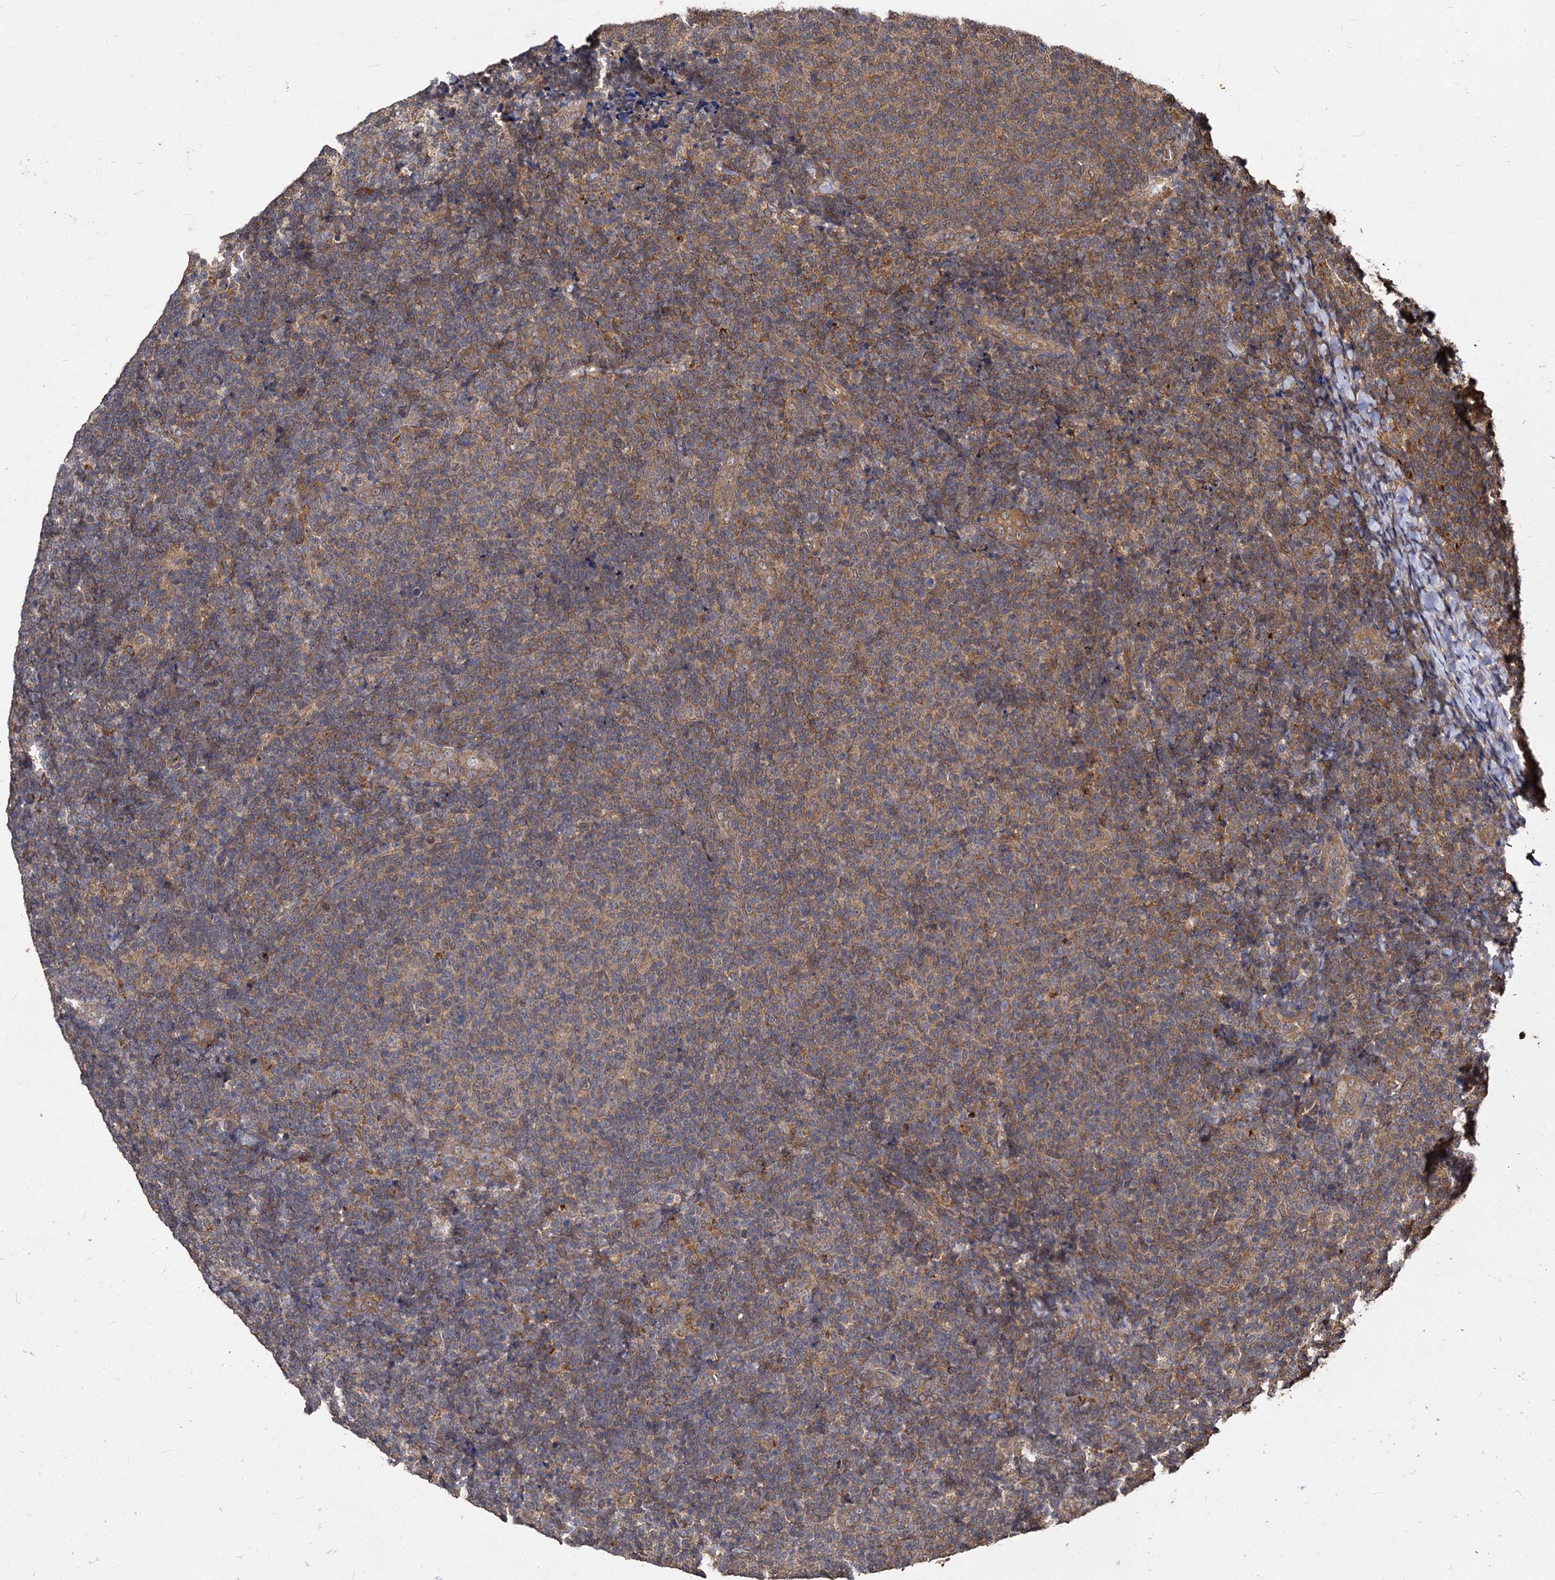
{"staining": {"intensity": "weak", "quantity": "25%-75%", "location": "cytoplasmic/membranous"}, "tissue": "lymphoma", "cell_type": "Tumor cells", "image_type": "cancer", "snomed": [{"axis": "morphology", "description": "Malignant lymphoma, non-Hodgkin's type, Low grade"}, {"axis": "topography", "description": "Lymph node"}], "caption": "Immunohistochemistry of malignant lymphoma, non-Hodgkin's type (low-grade) demonstrates low levels of weak cytoplasmic/membranous expression in about 25%-75% of tumor cells. (DAB (3,3'-diaminobenzidine) IHC with brightfield microscopy, high magnification).", "gene": "VPS51", "patient": {"sex": "male", "age": 66}}